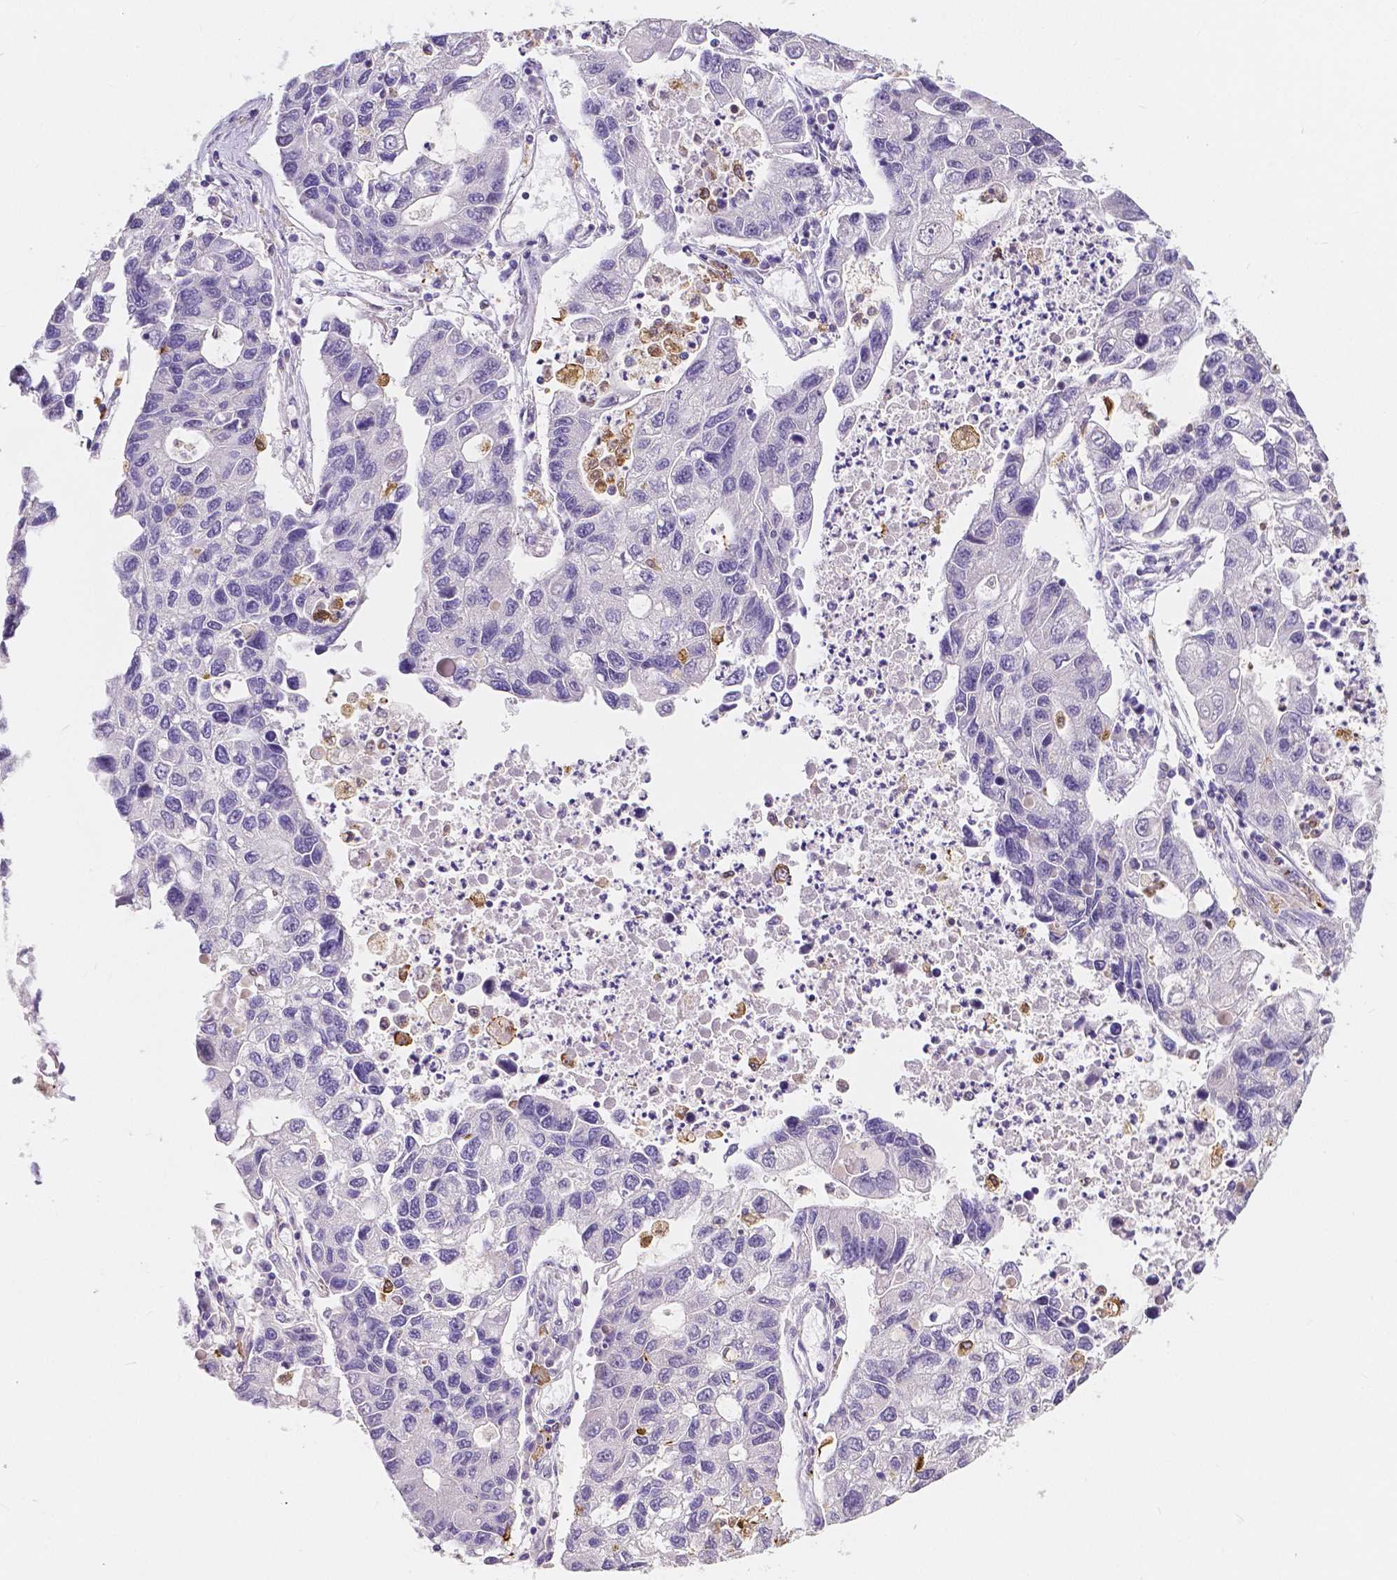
{"staining": {"intensity": "negative", "quantity": "none", "location": "none"}, "tissue": "lung cancer", "cell_type": "Tumor cells", "image_type": "cancer", "snomed": [{"axis": "morphology", "description": "Adenocarcinoma, NOS"}, {"axis": "topography", "description": "Bronchus"}, {"axis": "topography", "description": "Lung"}], "caption": "Immunohistochemistry micrograph of neoplastic tissue: lung cancer stained with DAB displays no significant protein staining in tumor cells.", "gene": "ACP5", "patient": {"sex": "female", "age": 51}}